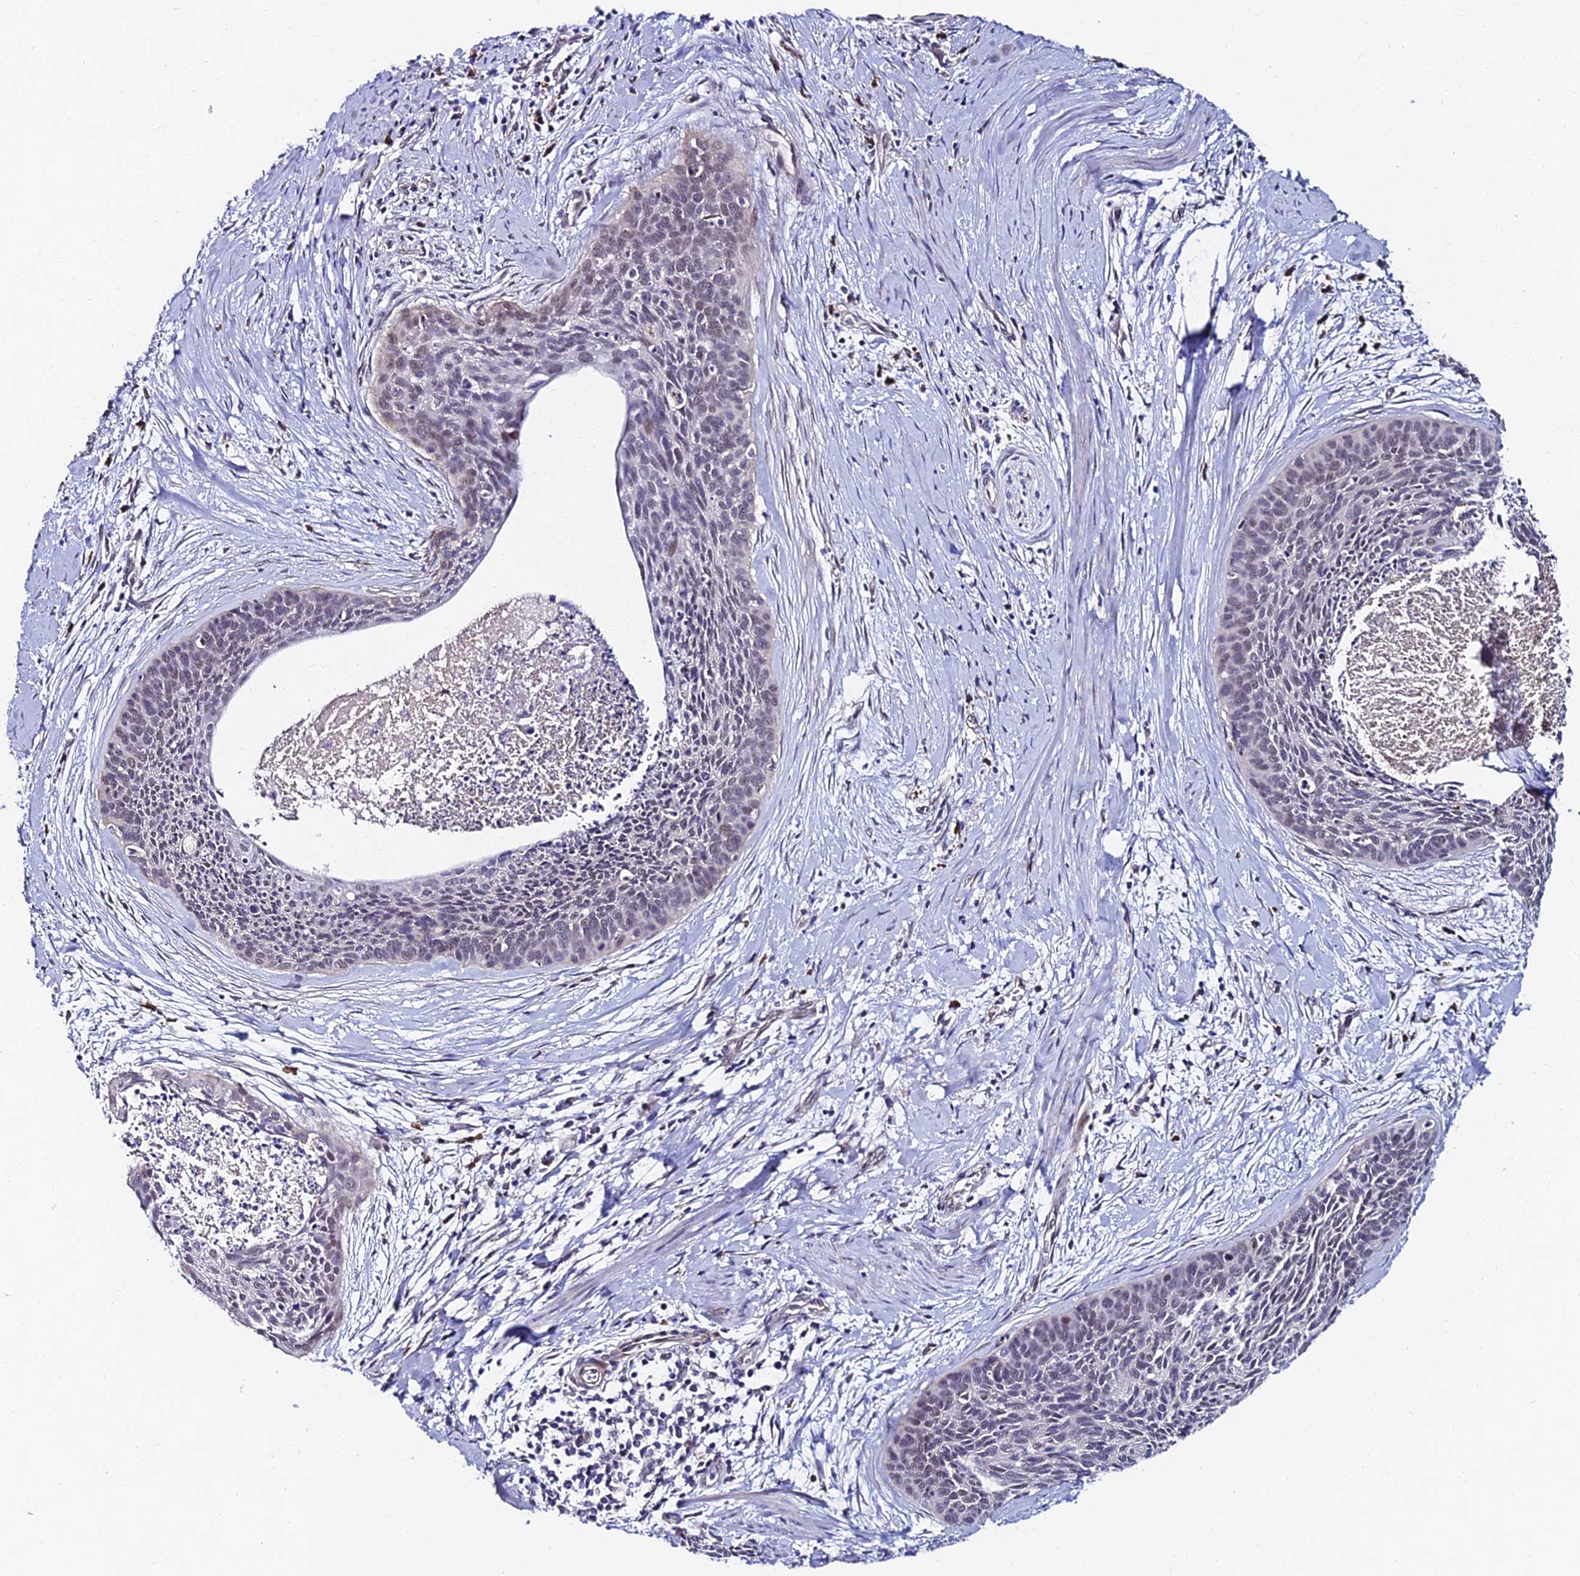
{"staining": {"intensity": "weak", "quantity": "<25%", "location": "nuclear"}, "tissue": "cervical cancer", "cell_type": "Tumor cells", "image_type": "cancer", "snomed": [{"axis": "morphology", "description": "Squamous cell carcinoma, NOS"}, {"axis": "topography", "description": "Cervix"}], "caption": "DAB (3,3'-diaminobenzidine) immunohistochemical staining of human squamous cell carcinoma (cervical) shows no significant positivity in tumor cells.", "gene": "TRIM24", "patient": {"sex": "female", "age": 55}}